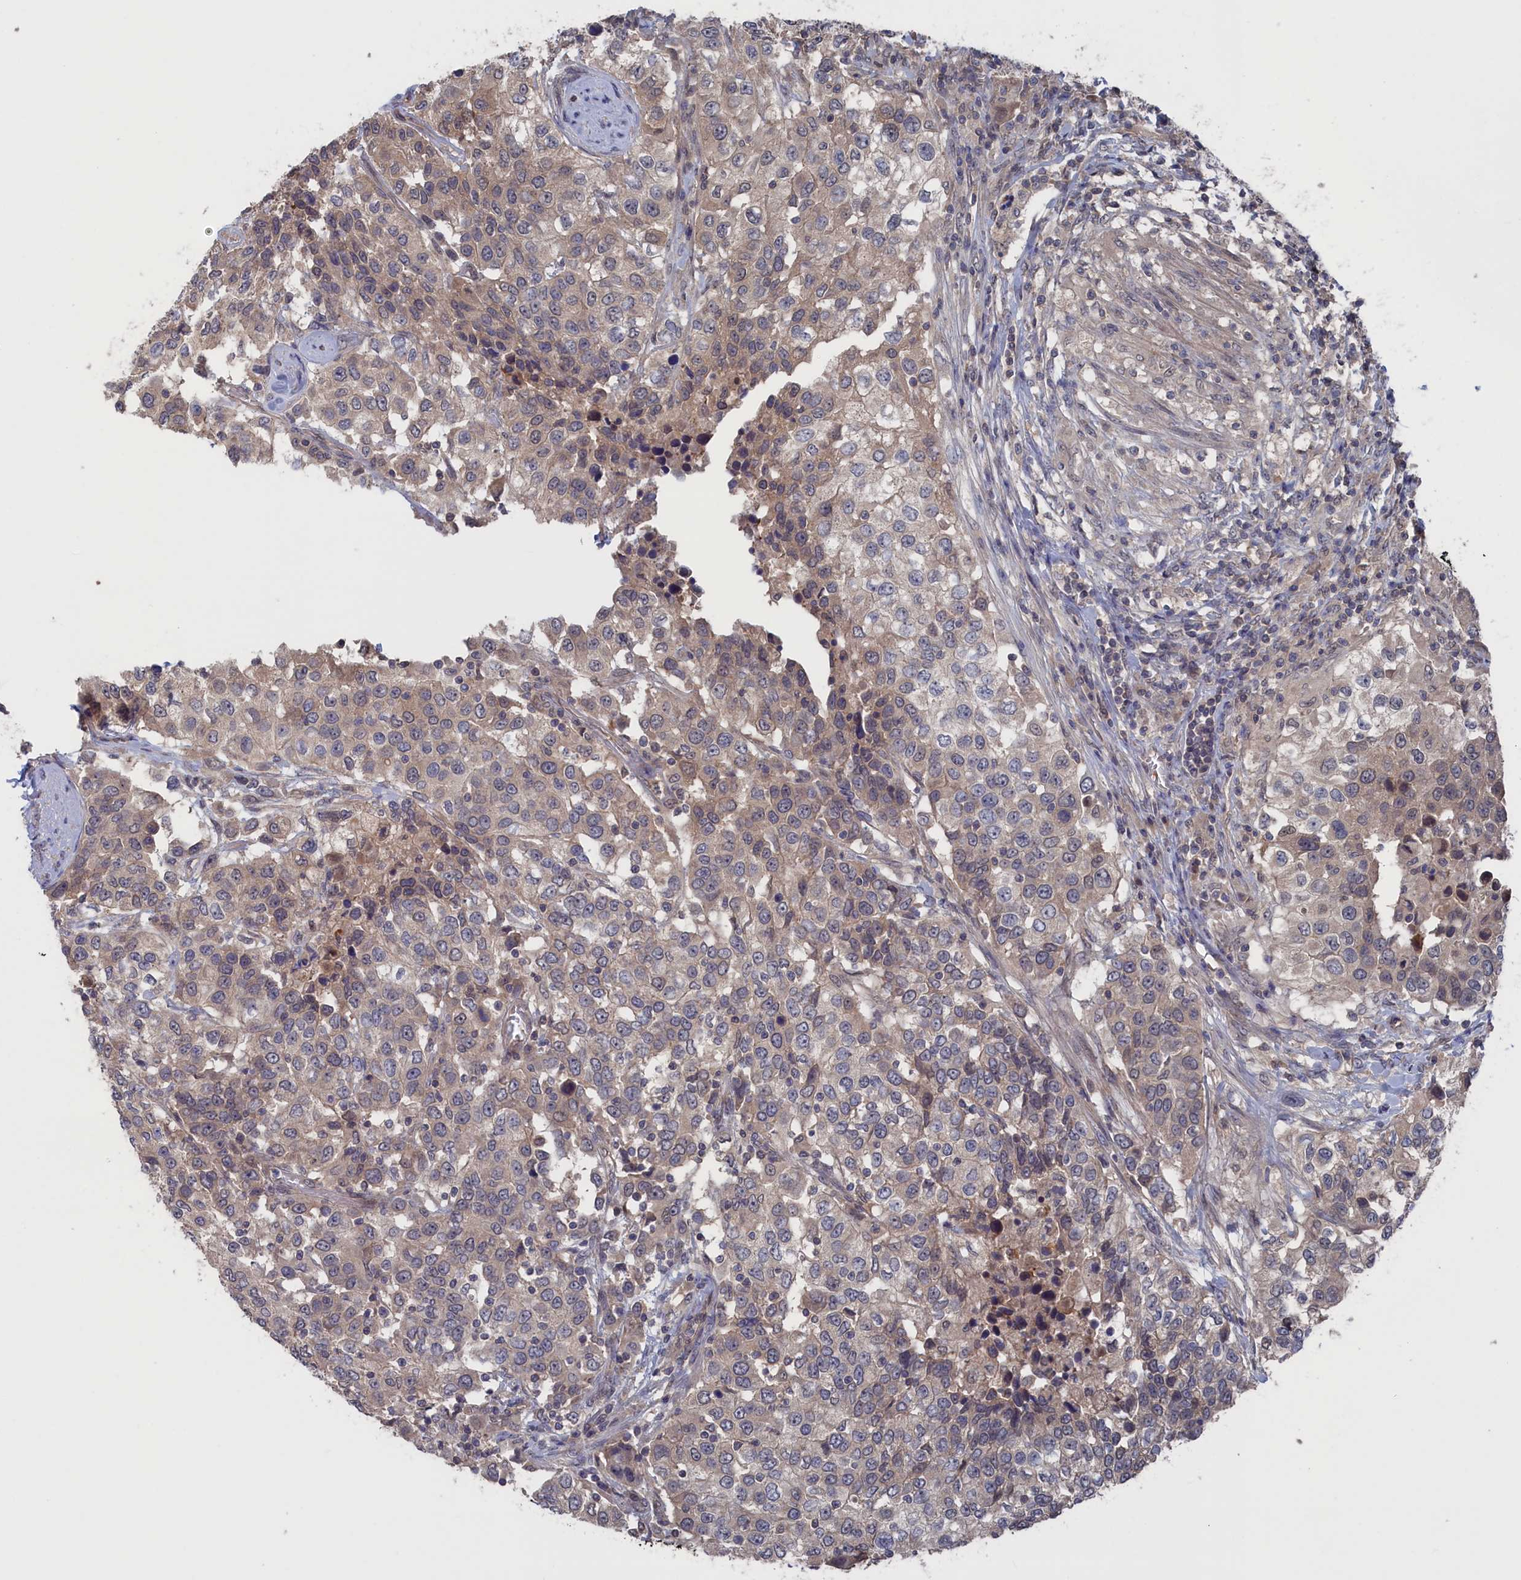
{"staining": {"intensity": "weak", "quantity": "25%-75%", "location": "cytoplasmic/membranous"}, "tissue": "urothelial cancer", "cell_type": "Tumor cells", "image_type": "cancer", "snomed": [{"axis": "morphology", "description": "Urothelial carcinoma, High grade"}, {"axis": "topography", "description": "Urinary bladder"}], "caption": "An immunohistochemistry (IHC) image of neoplastic tissue is shown. Protein staining in brown shows weak cytoplasmic/membranous positivity in urothelial cancer within tumor cells.", "gene": "NUTF2", "patient": {"sex": "female", "age": 80}}